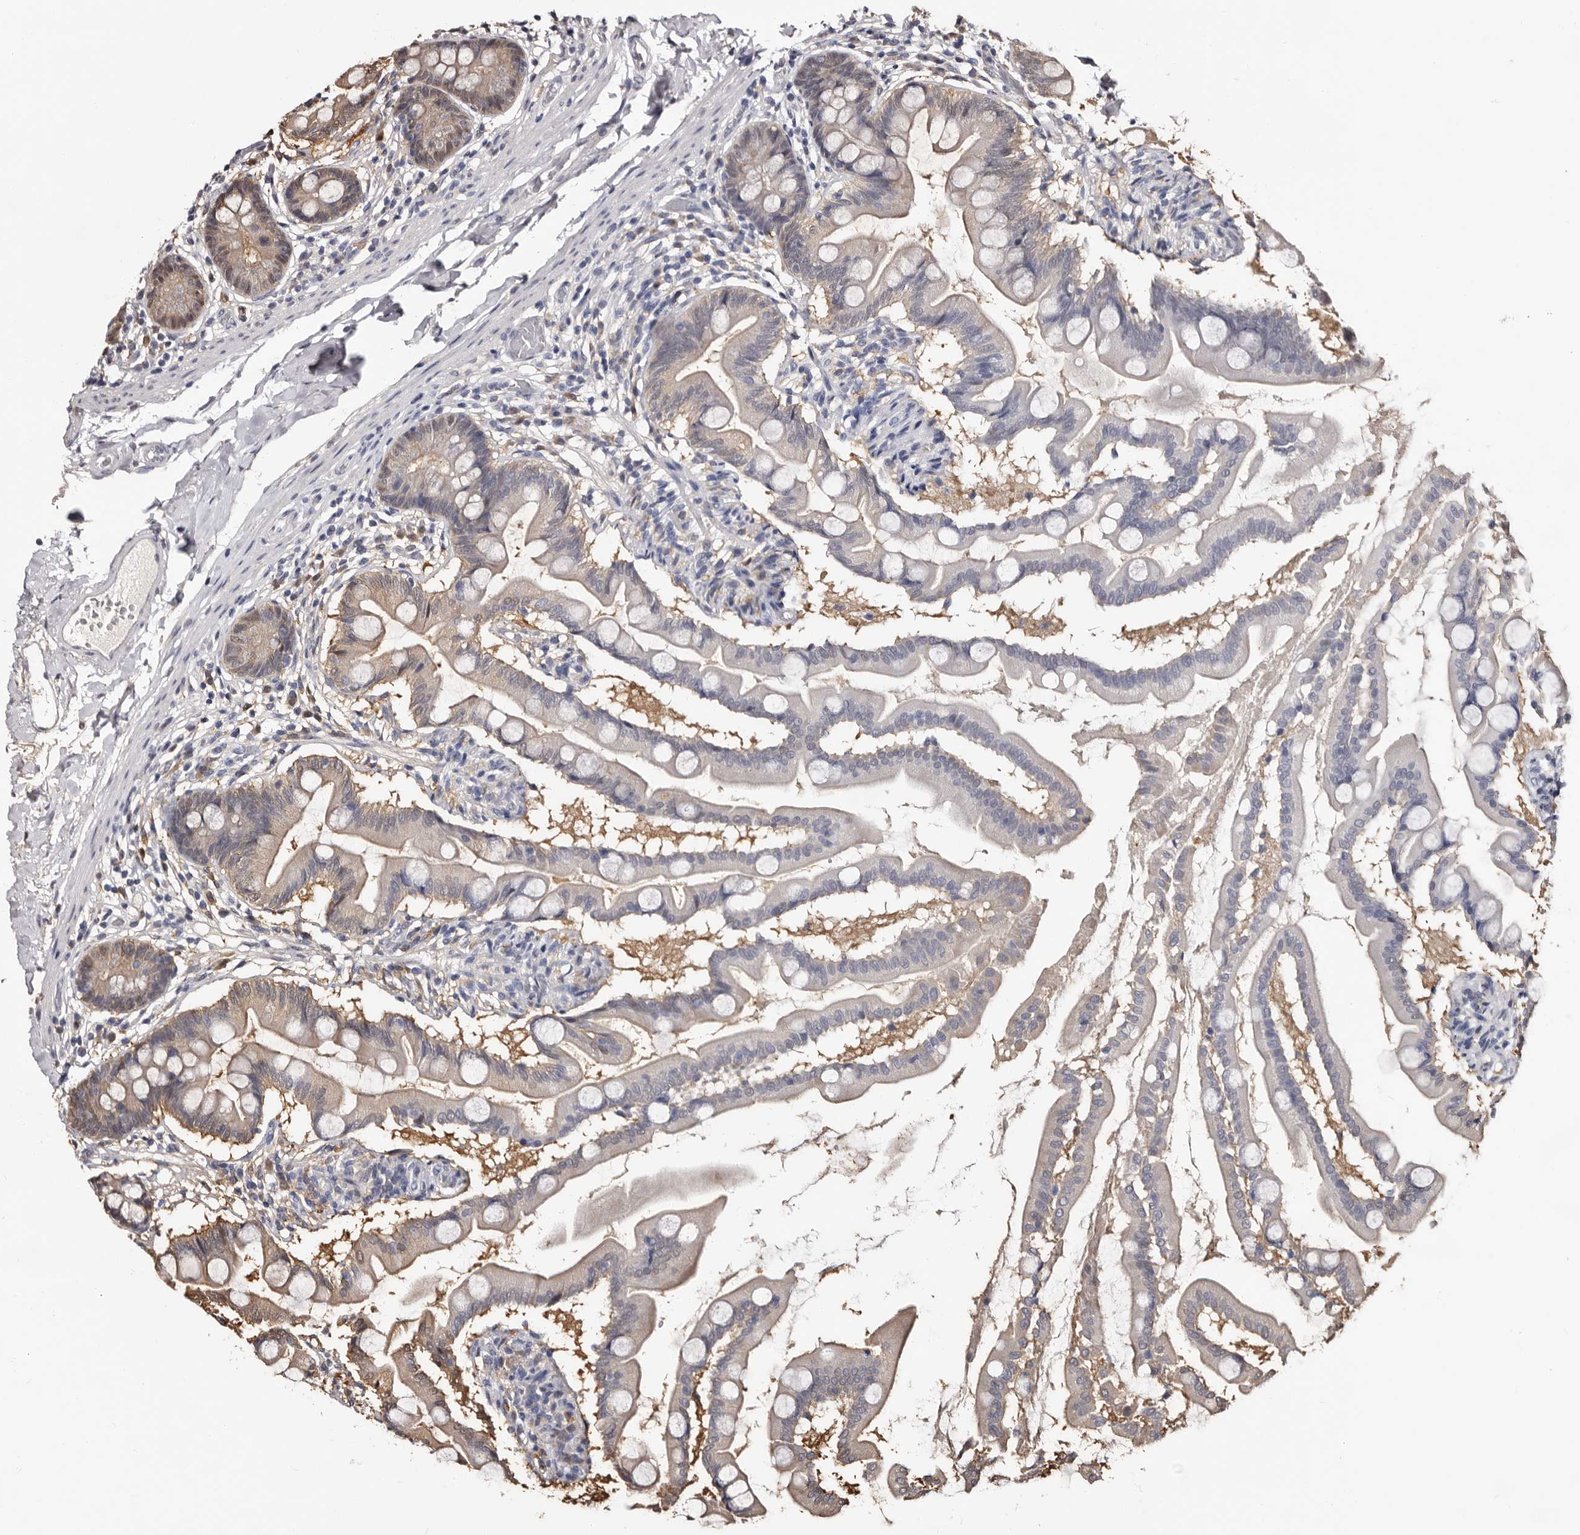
{"staining": {"intensity": "weak", "quantity": "25%-75%", "location": "cytoplasmic/membranous"}, "tissue": "small intestine", "cell_type": "Glandular cells", "image_type": "normal", "snomed": [{"axis": "morphology", "description": "Normal tissue, NOS"}, {"axis": "topography", "description": "Small intestine"}], "caption": "Brown immunohistochemical staining in benign human small intestine demonstrates weak cytoplasmic/membranous staining in about 25%-75% of glandular cells.", "gene": "DNPH1", "patient": {"sex": "female", "age": 56}}